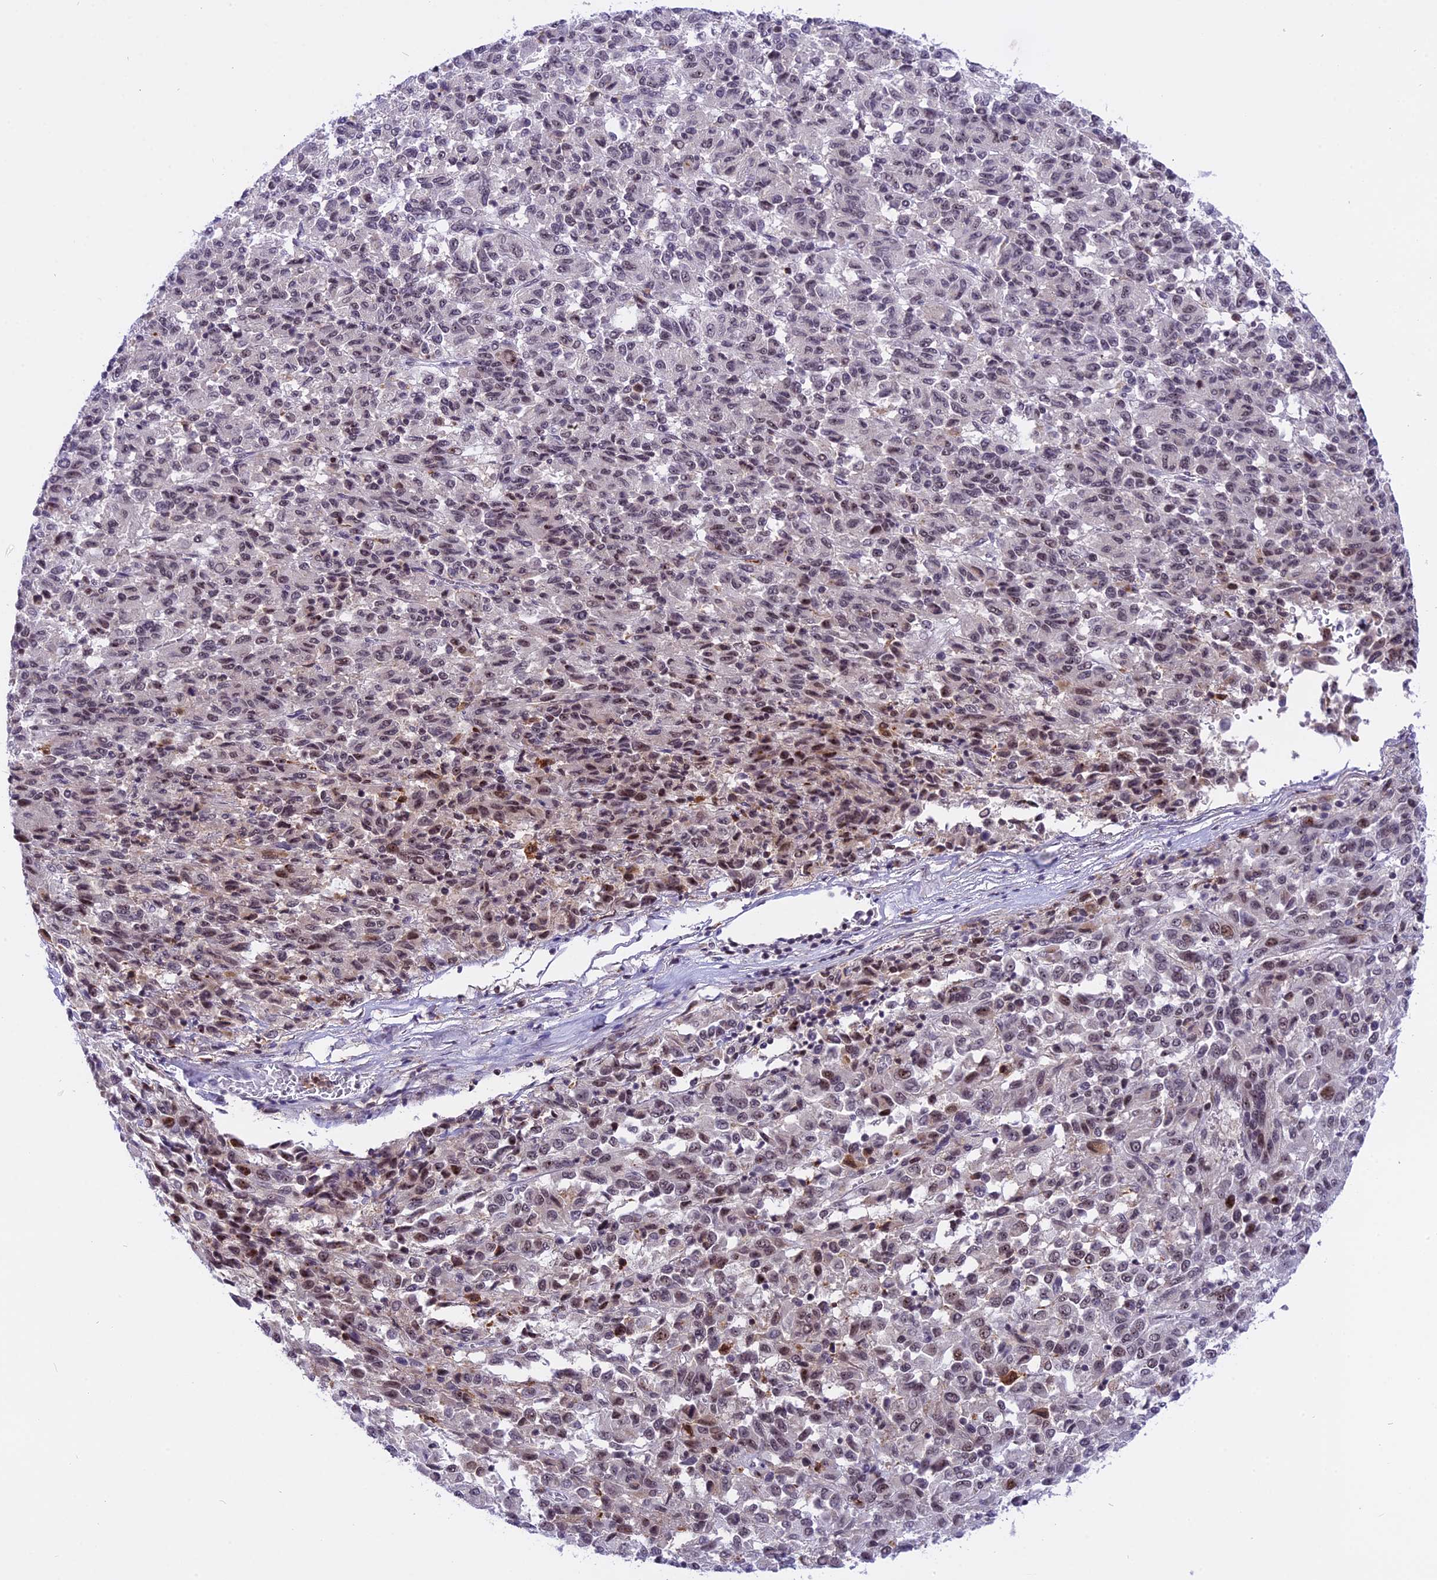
{"staining": {"intensity": "weak", "quantity": "<25%", "location": "nuclear"}, "tissue": "melanoma", "cell_type": "Tumor cells", "image_type": "cancer", "snomed": [{"axis": "morphology", "description": "Malignant melanoma, Metastatic site"}, {"axis": "topography", "description": "Lung"}], "caption": "This is an IHC micrograph of human melanoma. There is no staining in tumor cells.", "gene": "TADA3", "patient": {"sex": "male", "age": 64}}